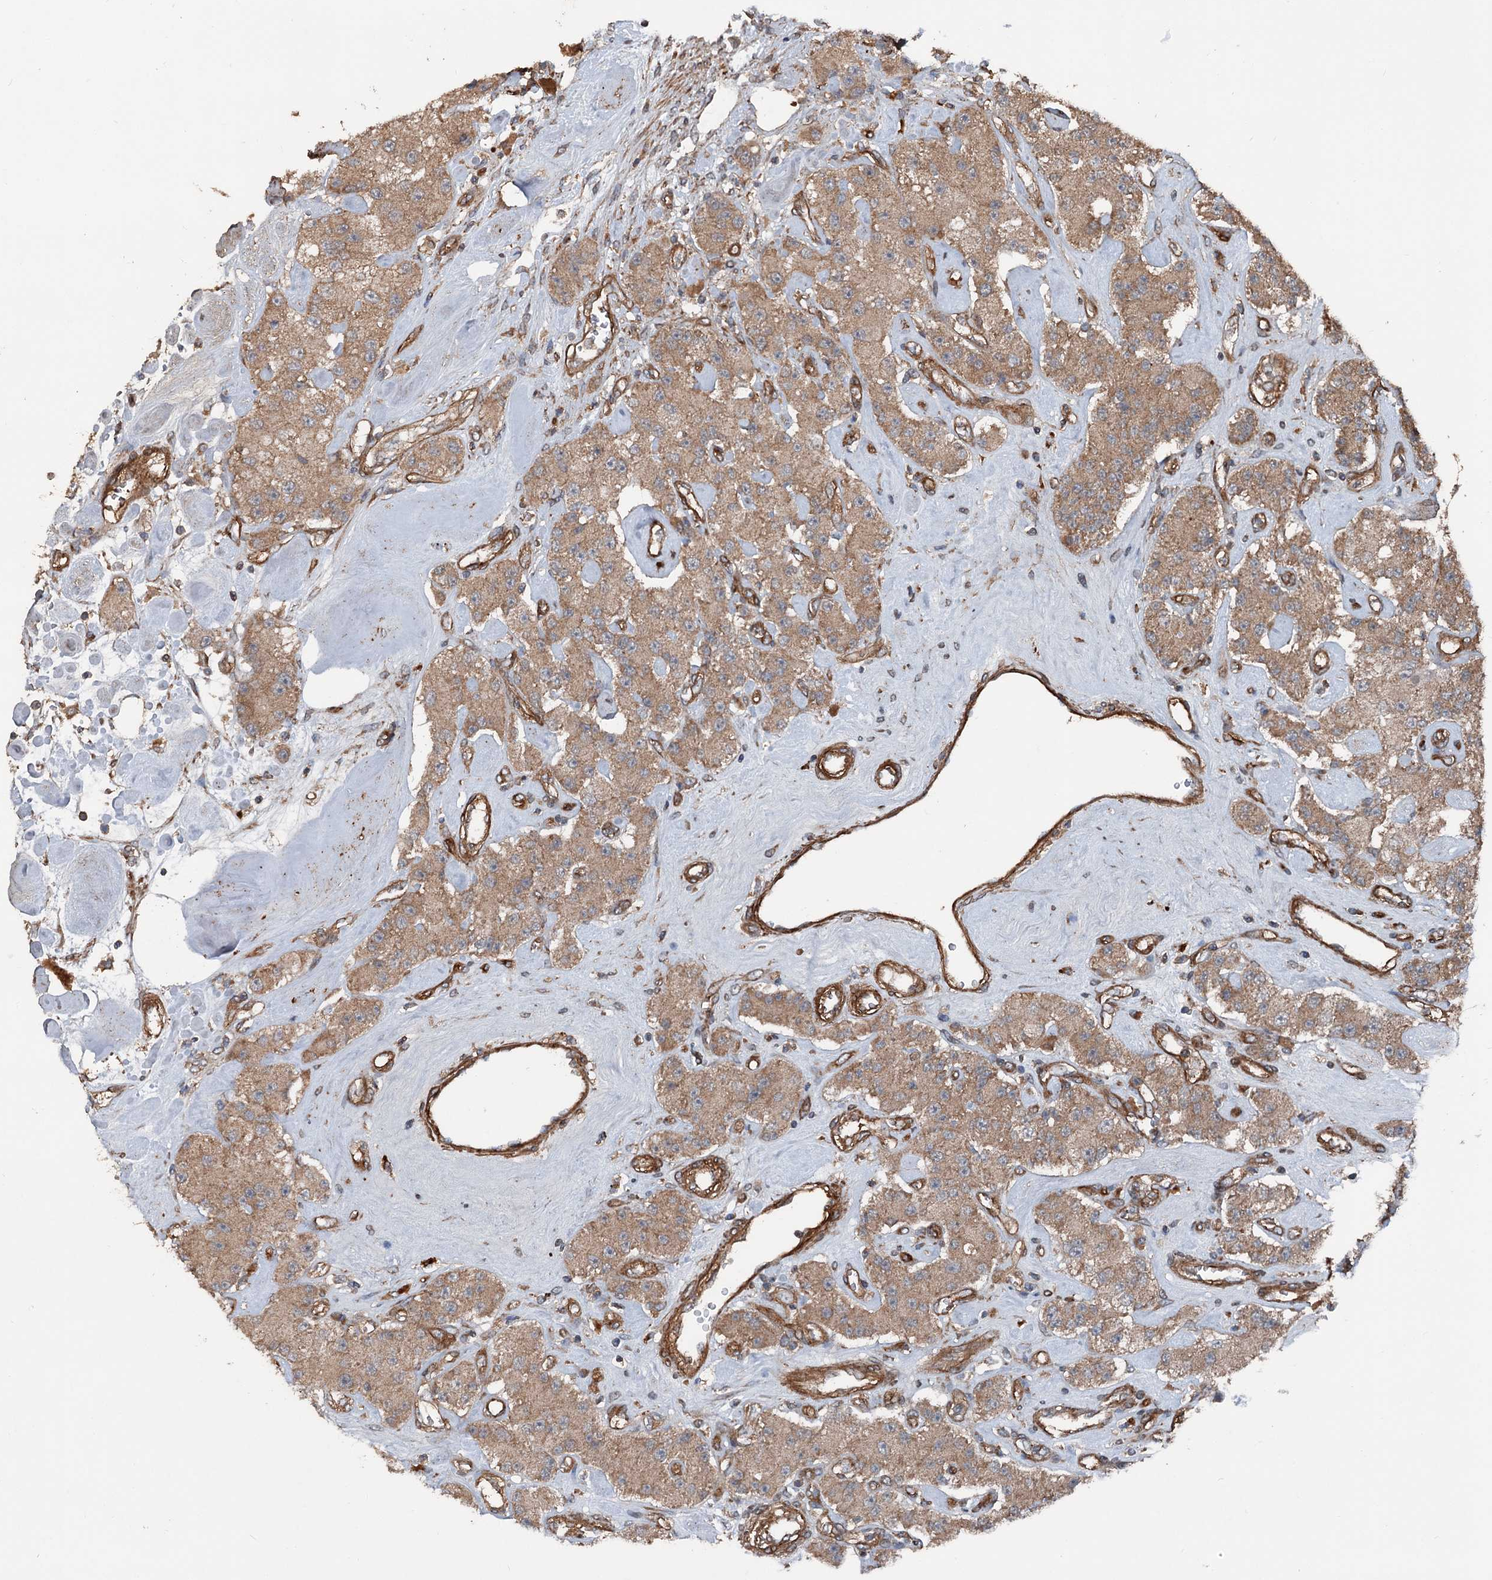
{"staining": {"intensity": "moderate", "quantity": ">75%", "location": "cytoplasmic/membranous"}, "tissue": "carcinoid", "cell_type": "Tumor cells", "image_type": "cancer", "snomed": [{"axis": "morphology", "description": "Carcinoid, malignant, NOS"}, {"axis": "topography", "description": "Pancreas"}], "caption": "Human carcinoid (malignant) stained with a brown dye reveals moderate cytoplasmic/membranous positive expression in about >75% of tumor cells.", "gene": "RNF214", "patient": {"sex": "male", "age": 41}}